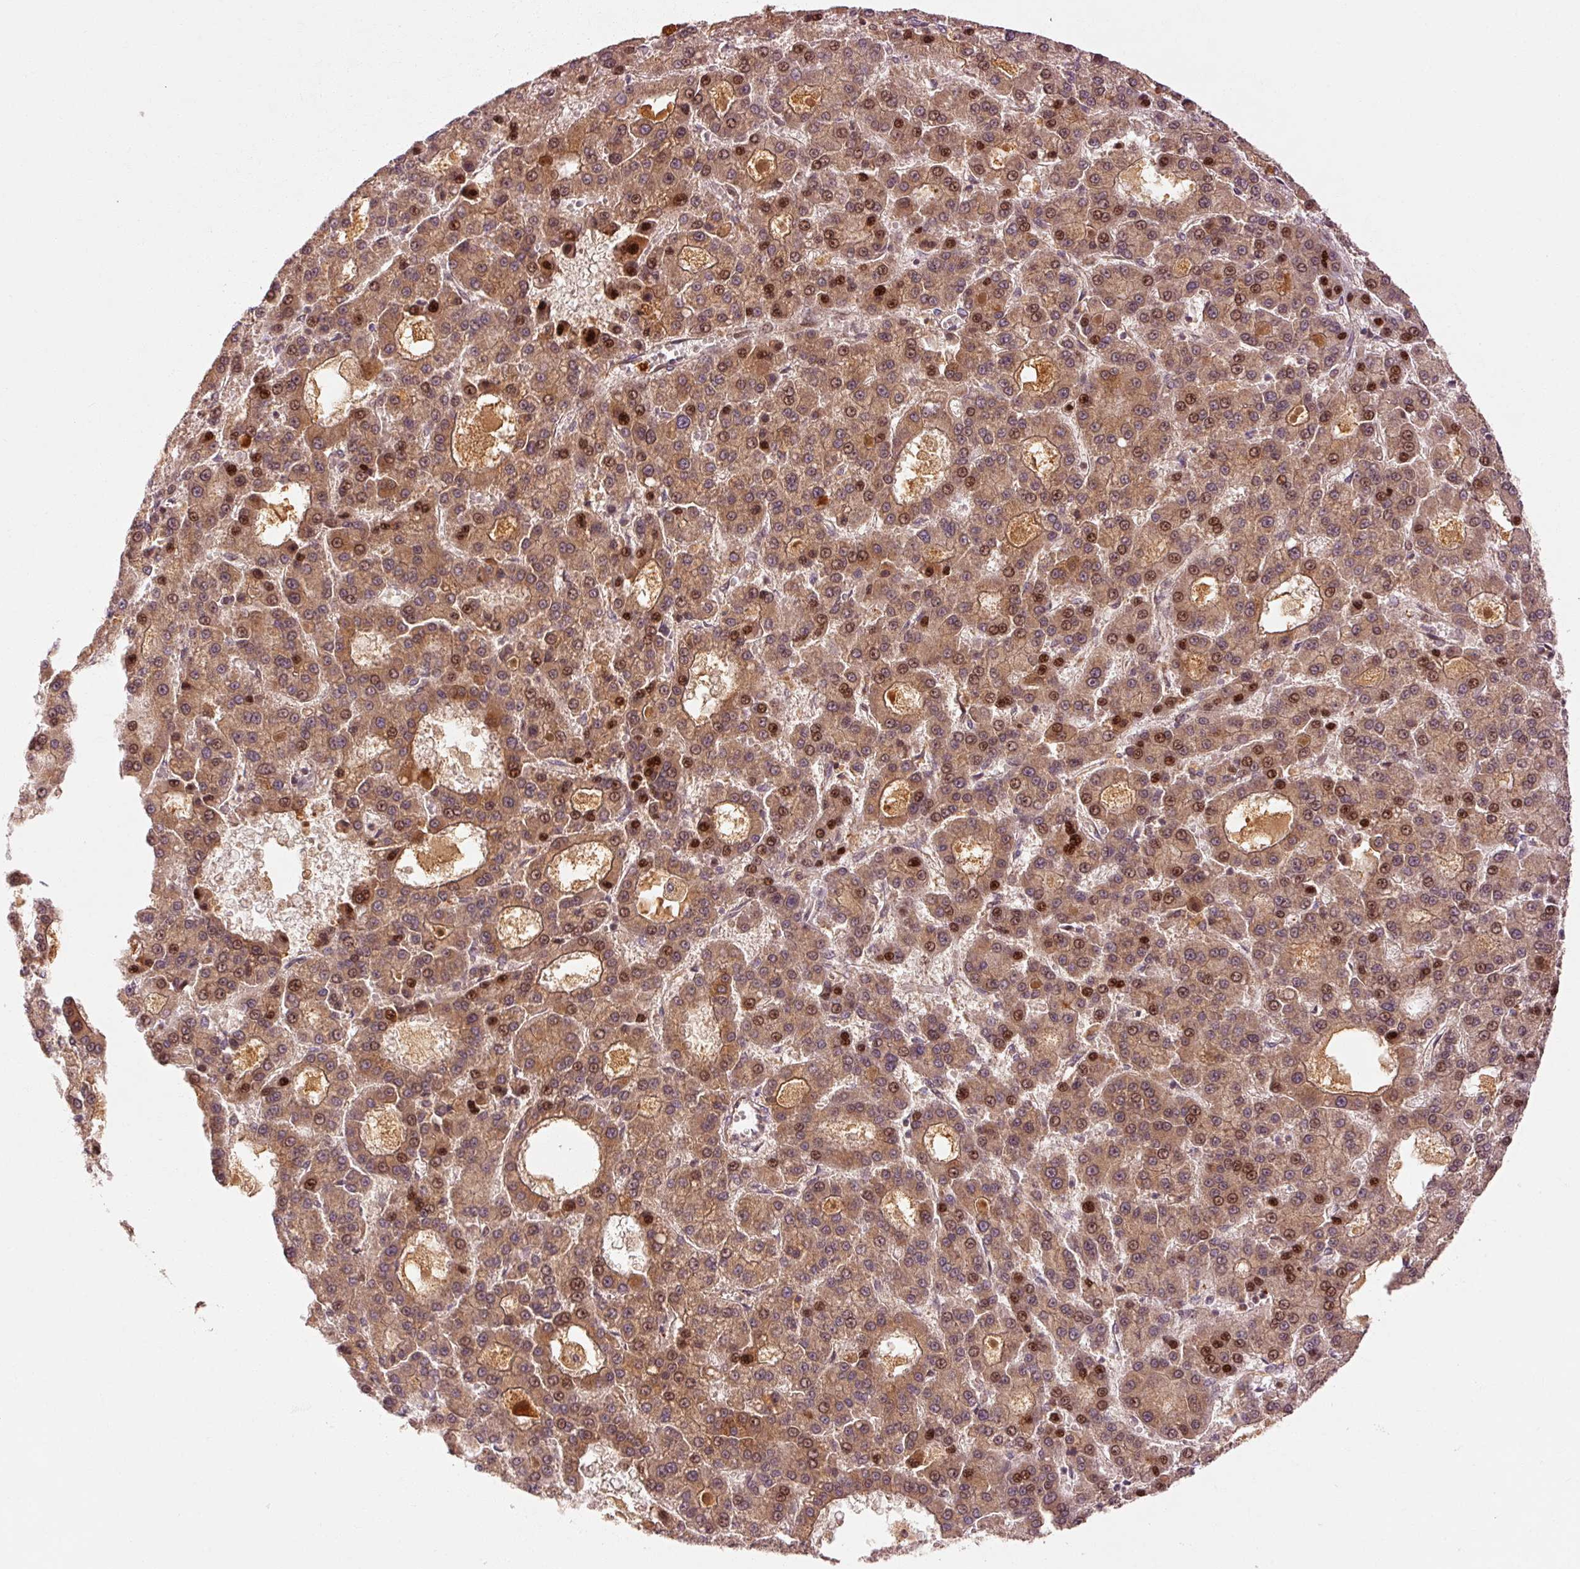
{"staining": {"intensity": "moderate", "quantity": ">75%", "location": "cytoplasmic/membranous,nuclear"}, "tissue": "liver cancer", "cell_type": "Tumor cells", "image_type": "cancer", "snomed": [{"axis": "morphology", "description": "Carcinoma, Hepatocellular, NOS"}, {"axis": "topography", "description": "Liver"}], "caption": "Tumor cells show medium levels of moderate cytoplasmic/membranous and nuclear positivity in about >75% of cells in hepatocellular carcinoma (liver).", "gene": "CTNNA1", "patient": {"sex": "male", "age": 70}}